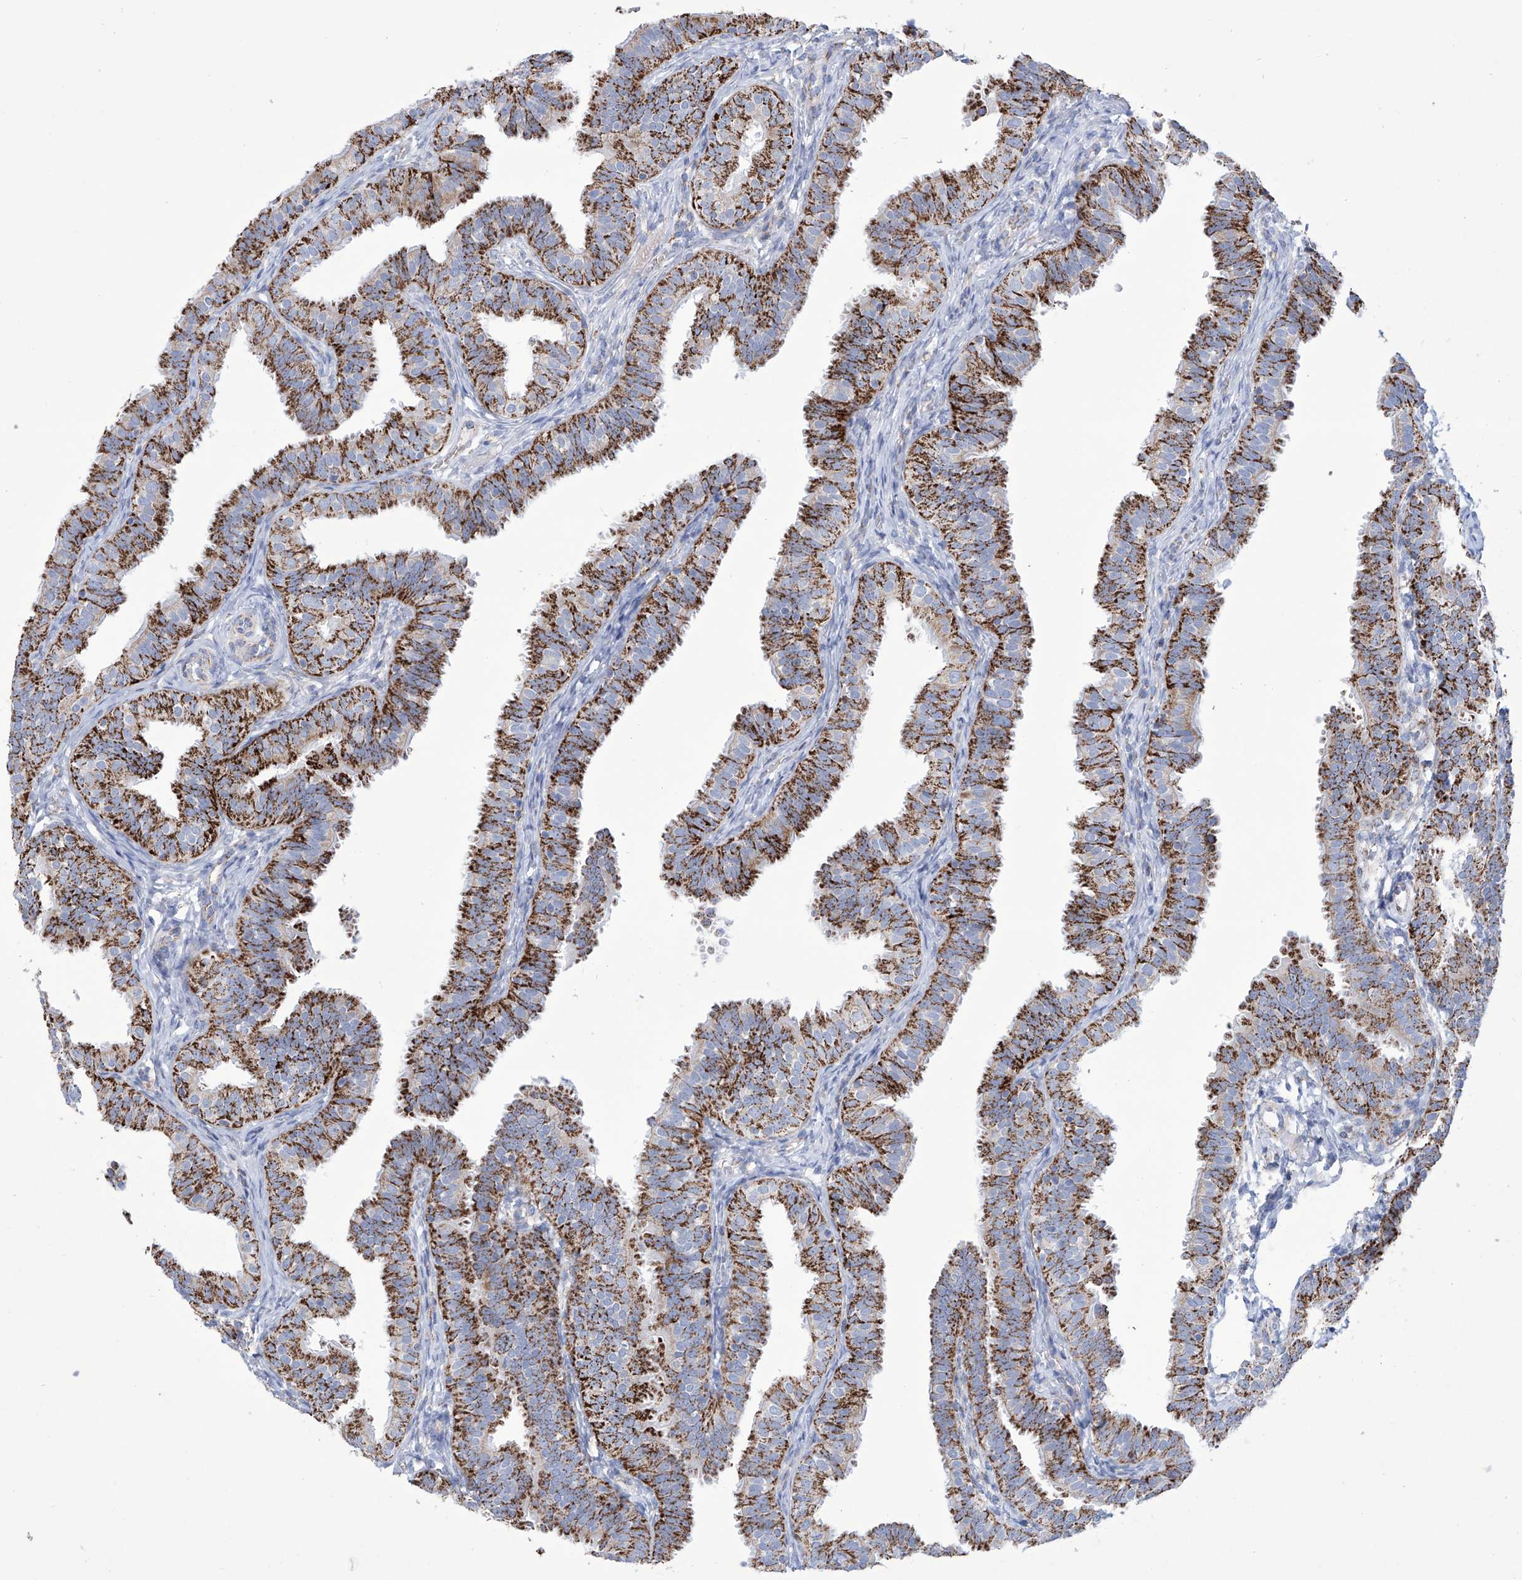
{"staining": {"intensity": "strong", "quantity": ">75%", "location": "cytoplasmic/membranous"}, "tissue": "fallopian tube", "cell_type": "Glandular cells", "image_type": "normal", "snomed": [{"axis": "morphology", "description": "Normal tissue, NOS"}, {"axis": "topography", "description": "Fallopian tube"}], "caption": "Immunohistochemical staining of normal fallopian tube reveals >75% levels of strong cytoplasmic/membranous protein positivity in approximately >75% of glandular cells.", "gene": "ALDH6A1", "patient": {"sex": "female", "age": 35}}